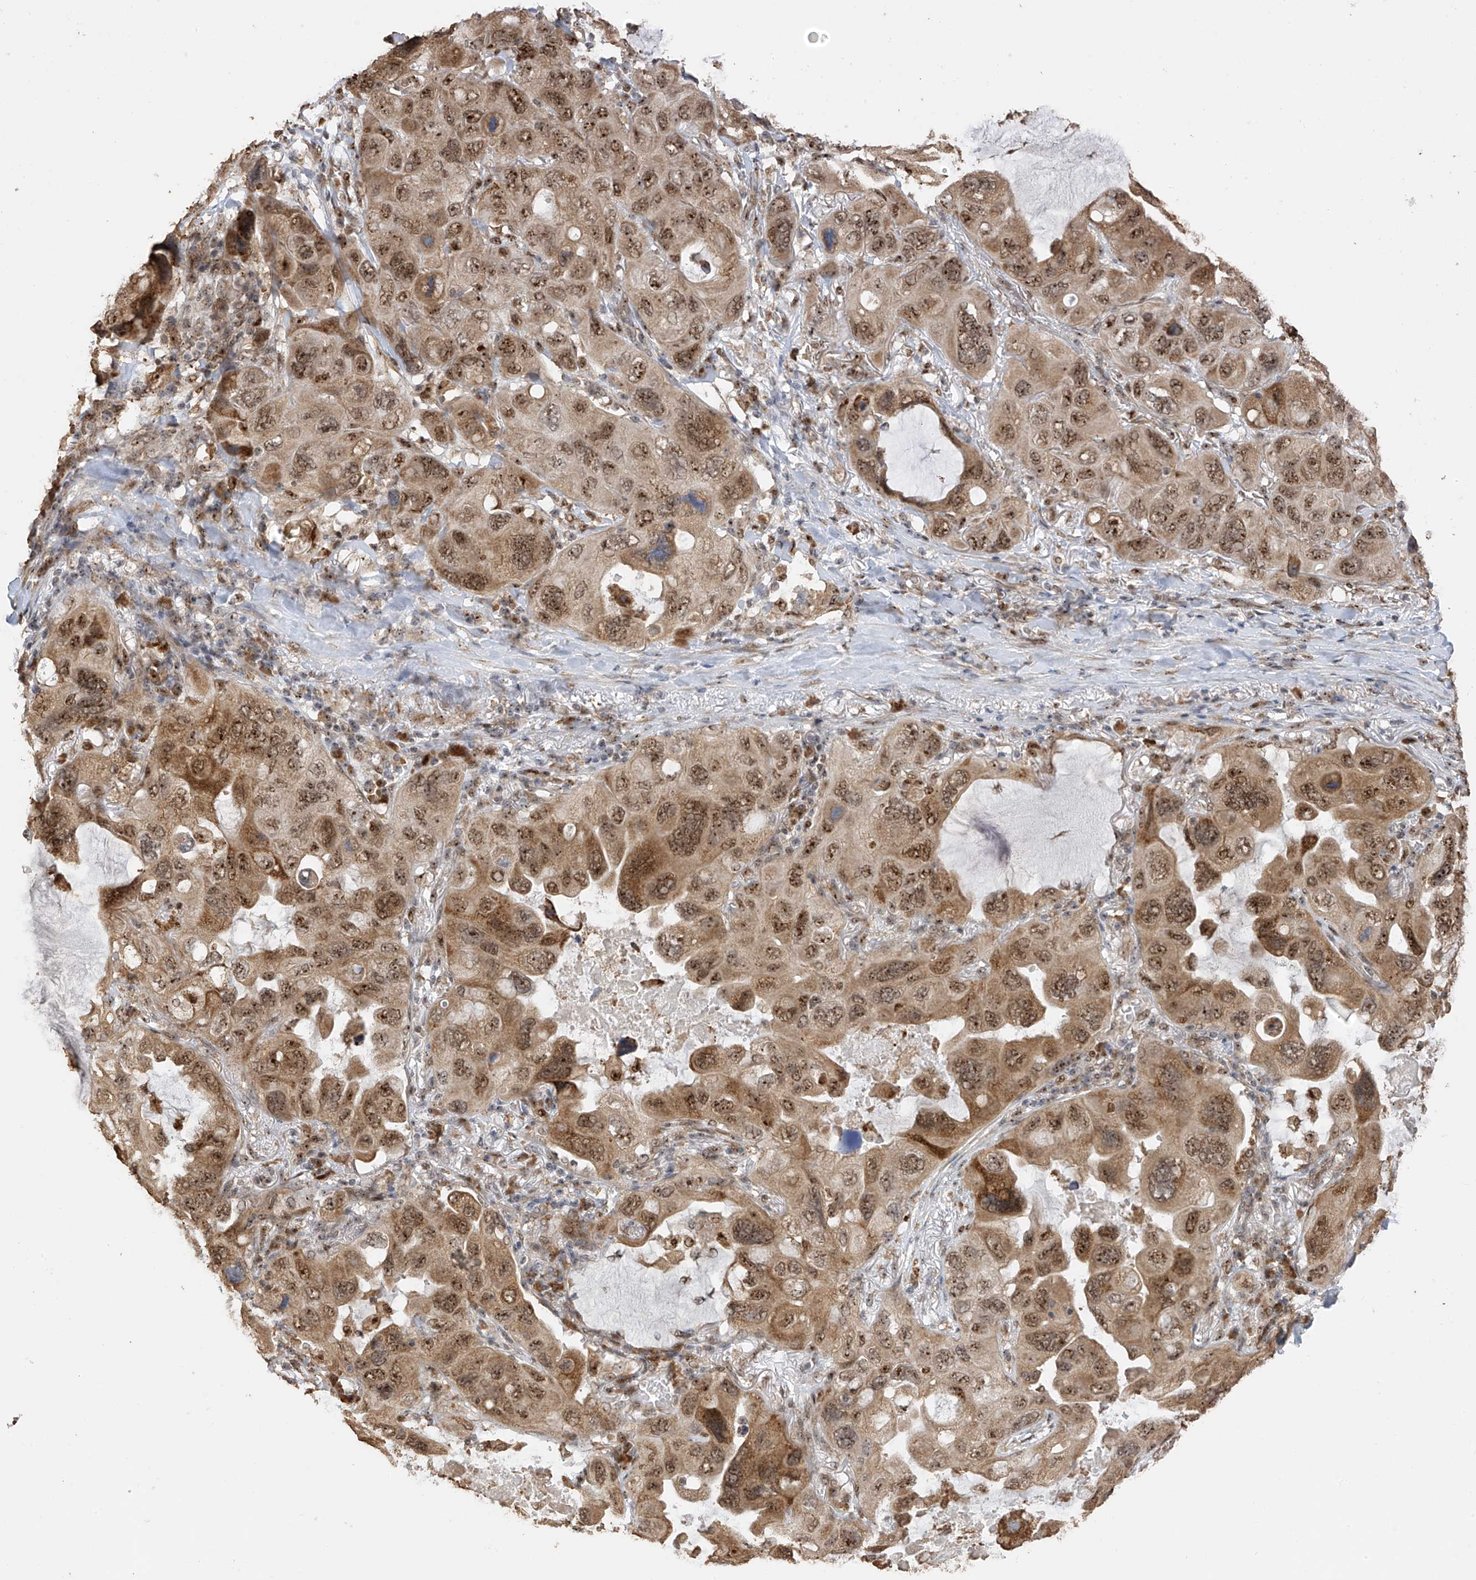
{"staining": {"intensity": "moderate", "quantity": ">75%", "location": "cytoplasmic/membranous,nuclear"}, "tissue": "lung cancer", "cell_type": "Tumor cells", "image_type": "cancer", "snomed": [{"axis": "morphology", "description": "Squamous cell carcinoma, NOS"}, {"axis": "topography", "description": "Lung"}], "caption": "An immunohistochemistry image of tumor tissue is shown. Protein staining in brown highlights moderate cytoplasmic/membranous and nuclear positivity in lung cancer (squamous cell carcinoma) within tumor cells.", "gene": "ERLEC1", "patient": {"sex": "female", "age": 73}}